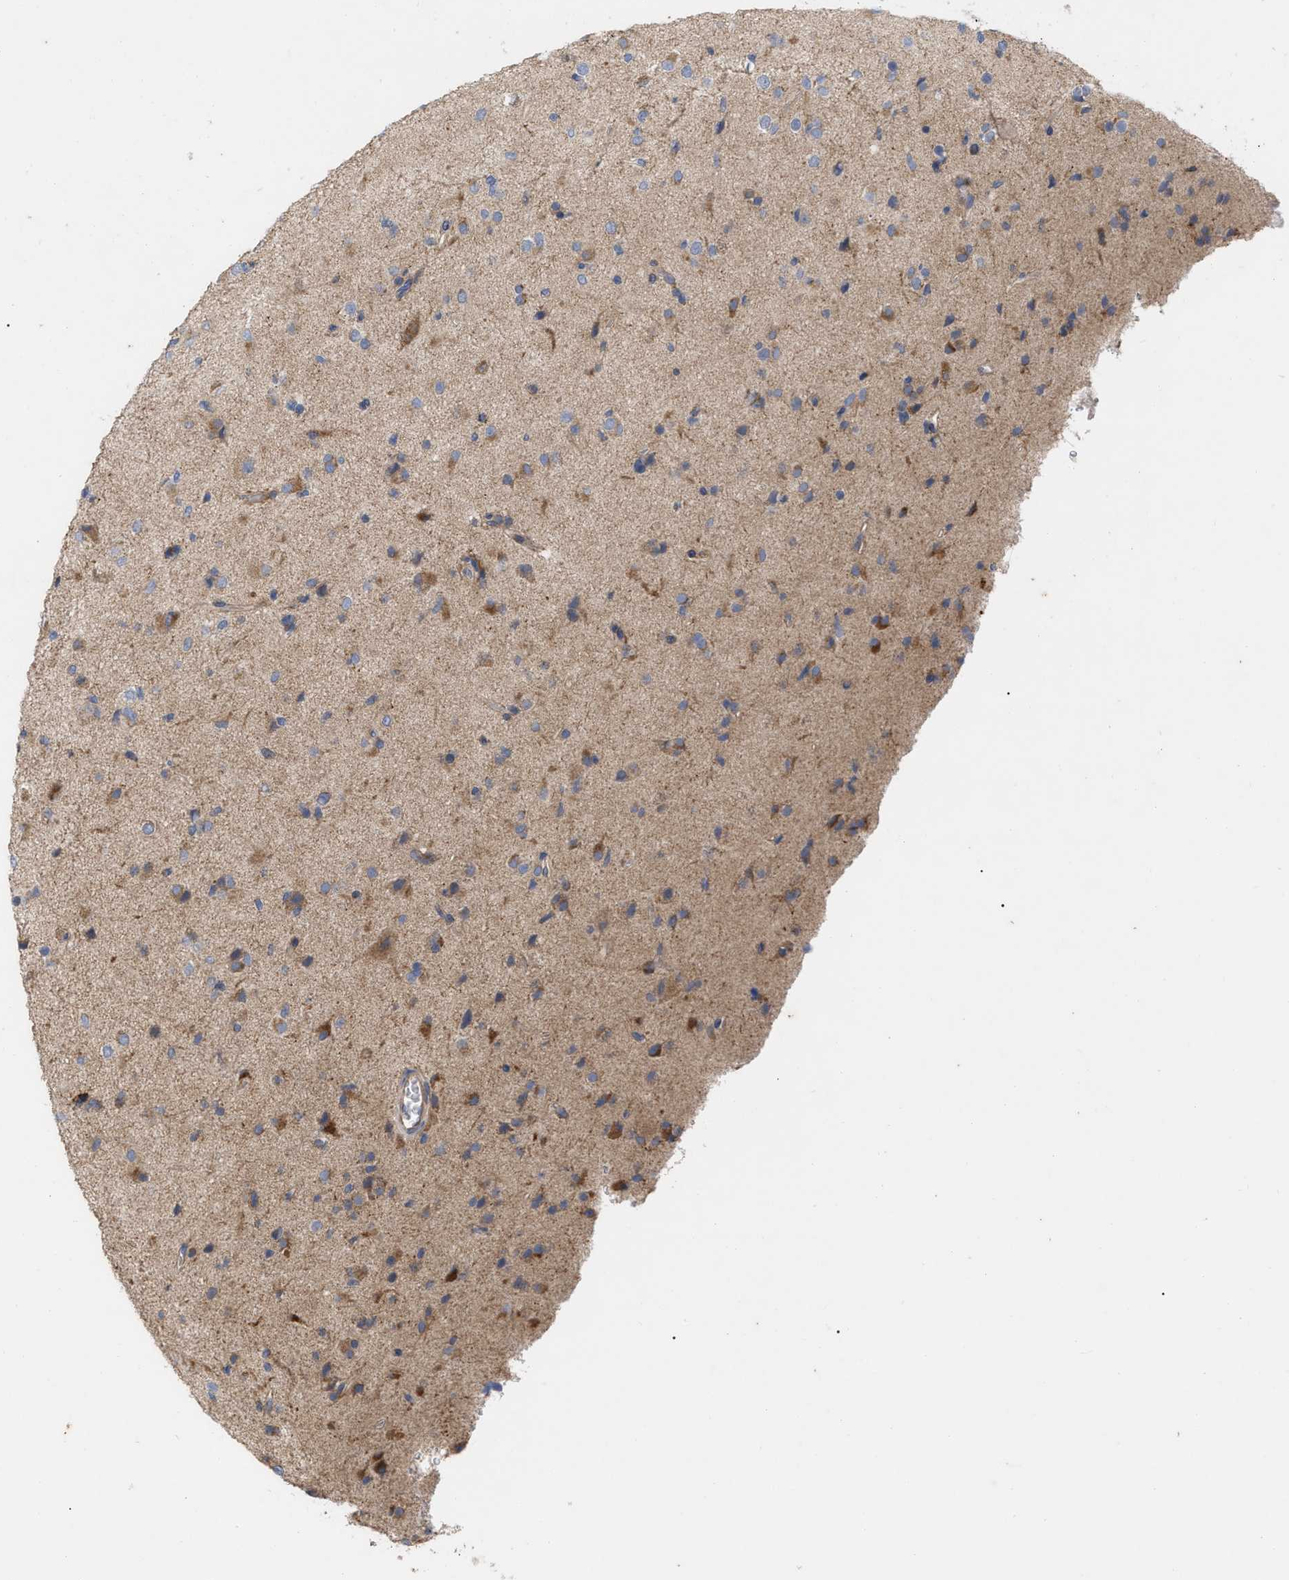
{"staining": {"intensity": "moderate", "quantity": "25%-75%", "location": "cytoplasmic/membranous"}, "tissue": "glioma", "cell_type": "Tumor cells", "image_type": "cancer", "snomed": [{"axis": "morphology", "description": "Glioma, malignant, Low grade"}, {"axis": "topography", "description": "Brain"}], "caption": "Low-grade glioma (malignant) stained for a protein (brown) demonstrates moderate cytoplasmic/membranous positive positivity in about 25%-75% of tumor cells.", "gene": "VIP", "patient": {"sex": "male", "age": 65}}